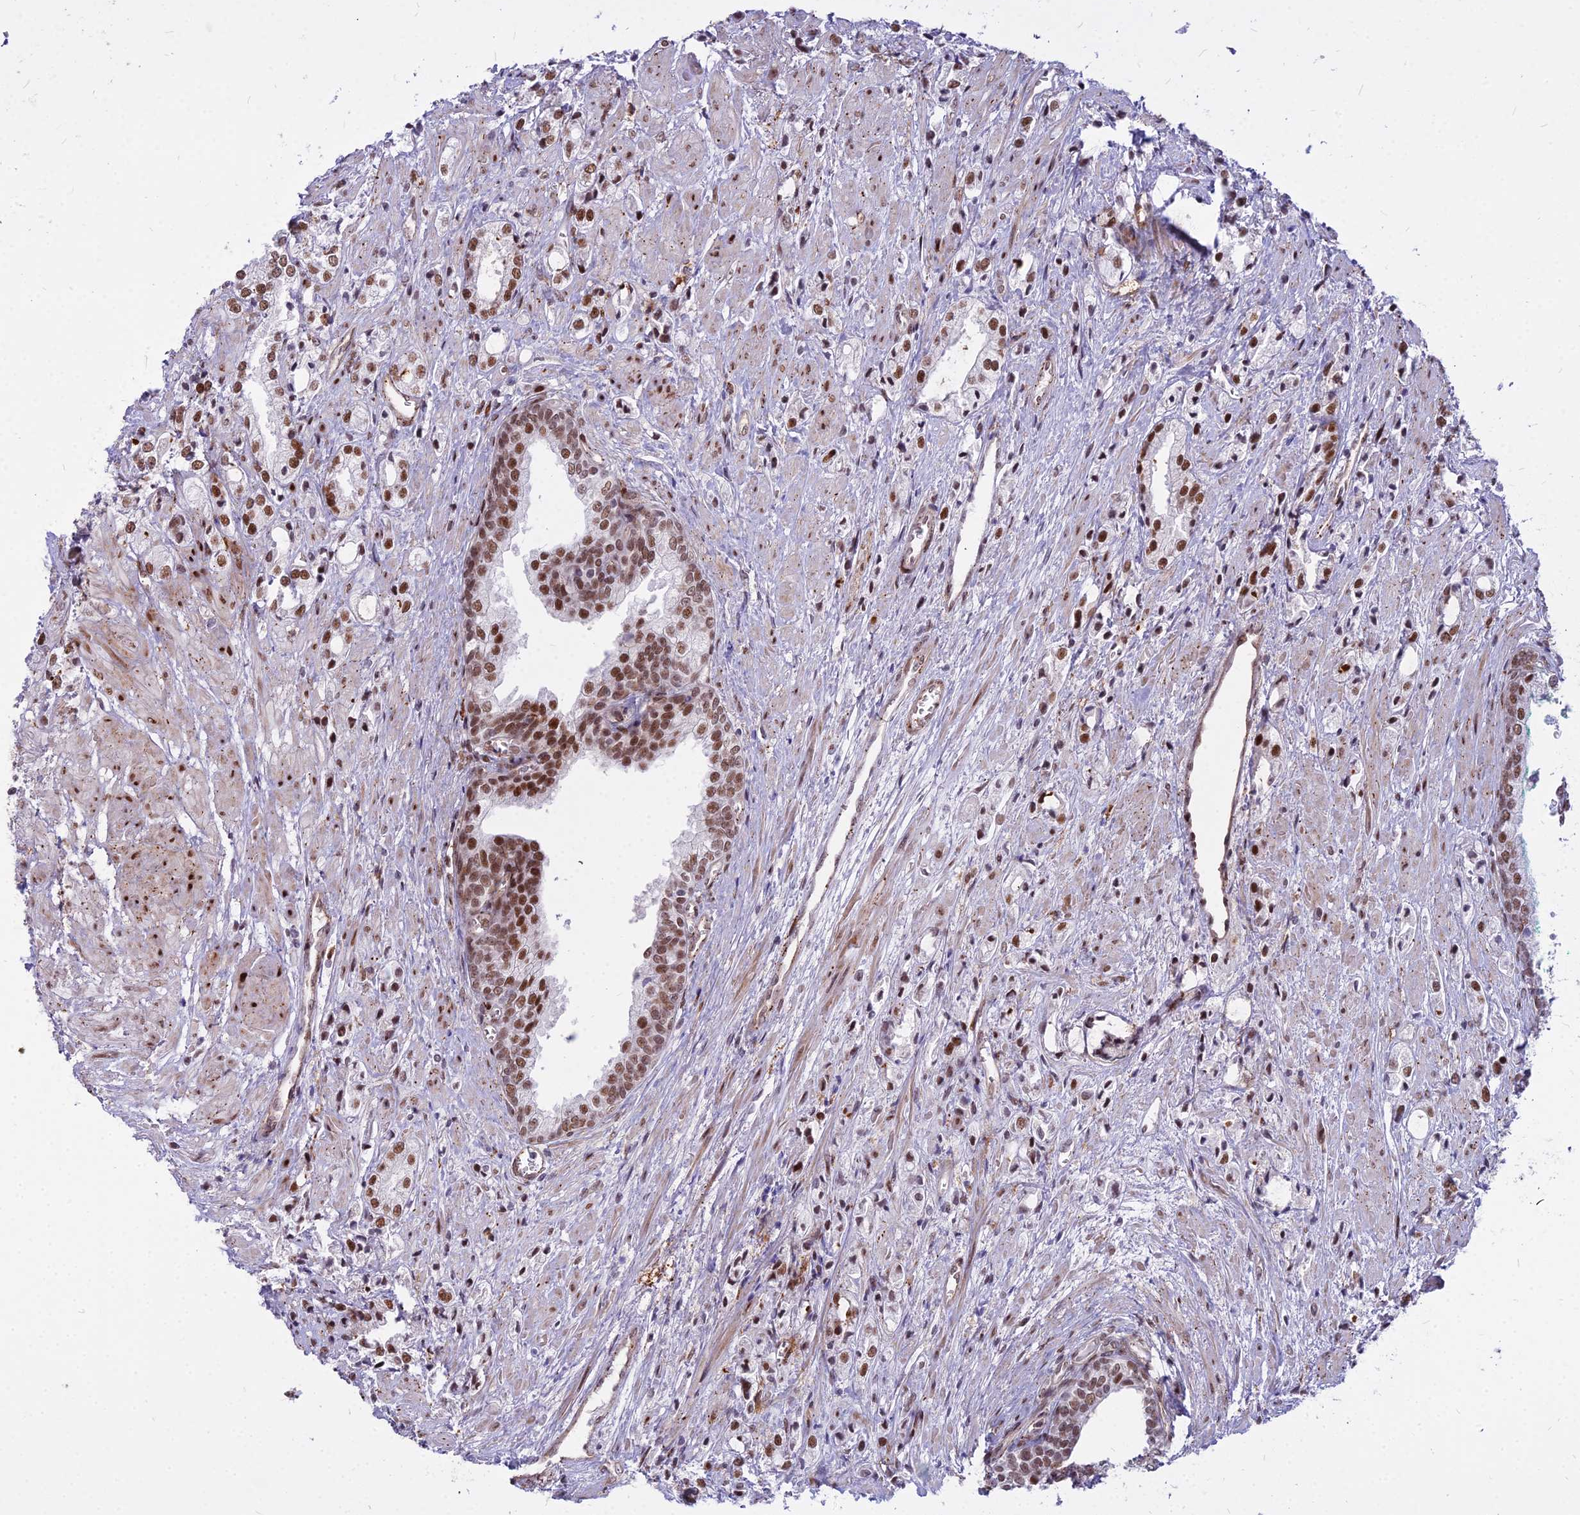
{"staining": {"intensity": "moderate", "quantity": ">75%", "location": "nuclear"}, "tissue": "prostate cancer", "cell_type": "Tumor cells", "image_type": "cancer", "snomed": [{"axis": "morphology", "description": "Adenocarcinoma, High grade"}, {"axis": "topography", "description": "Prostate"}], "caption": "Human prostate cancer stained with a protein marker exhibits moderate staining in tumor cells.", "gene": "ALG10", "patient": {"sex": "male", "age": 50}}